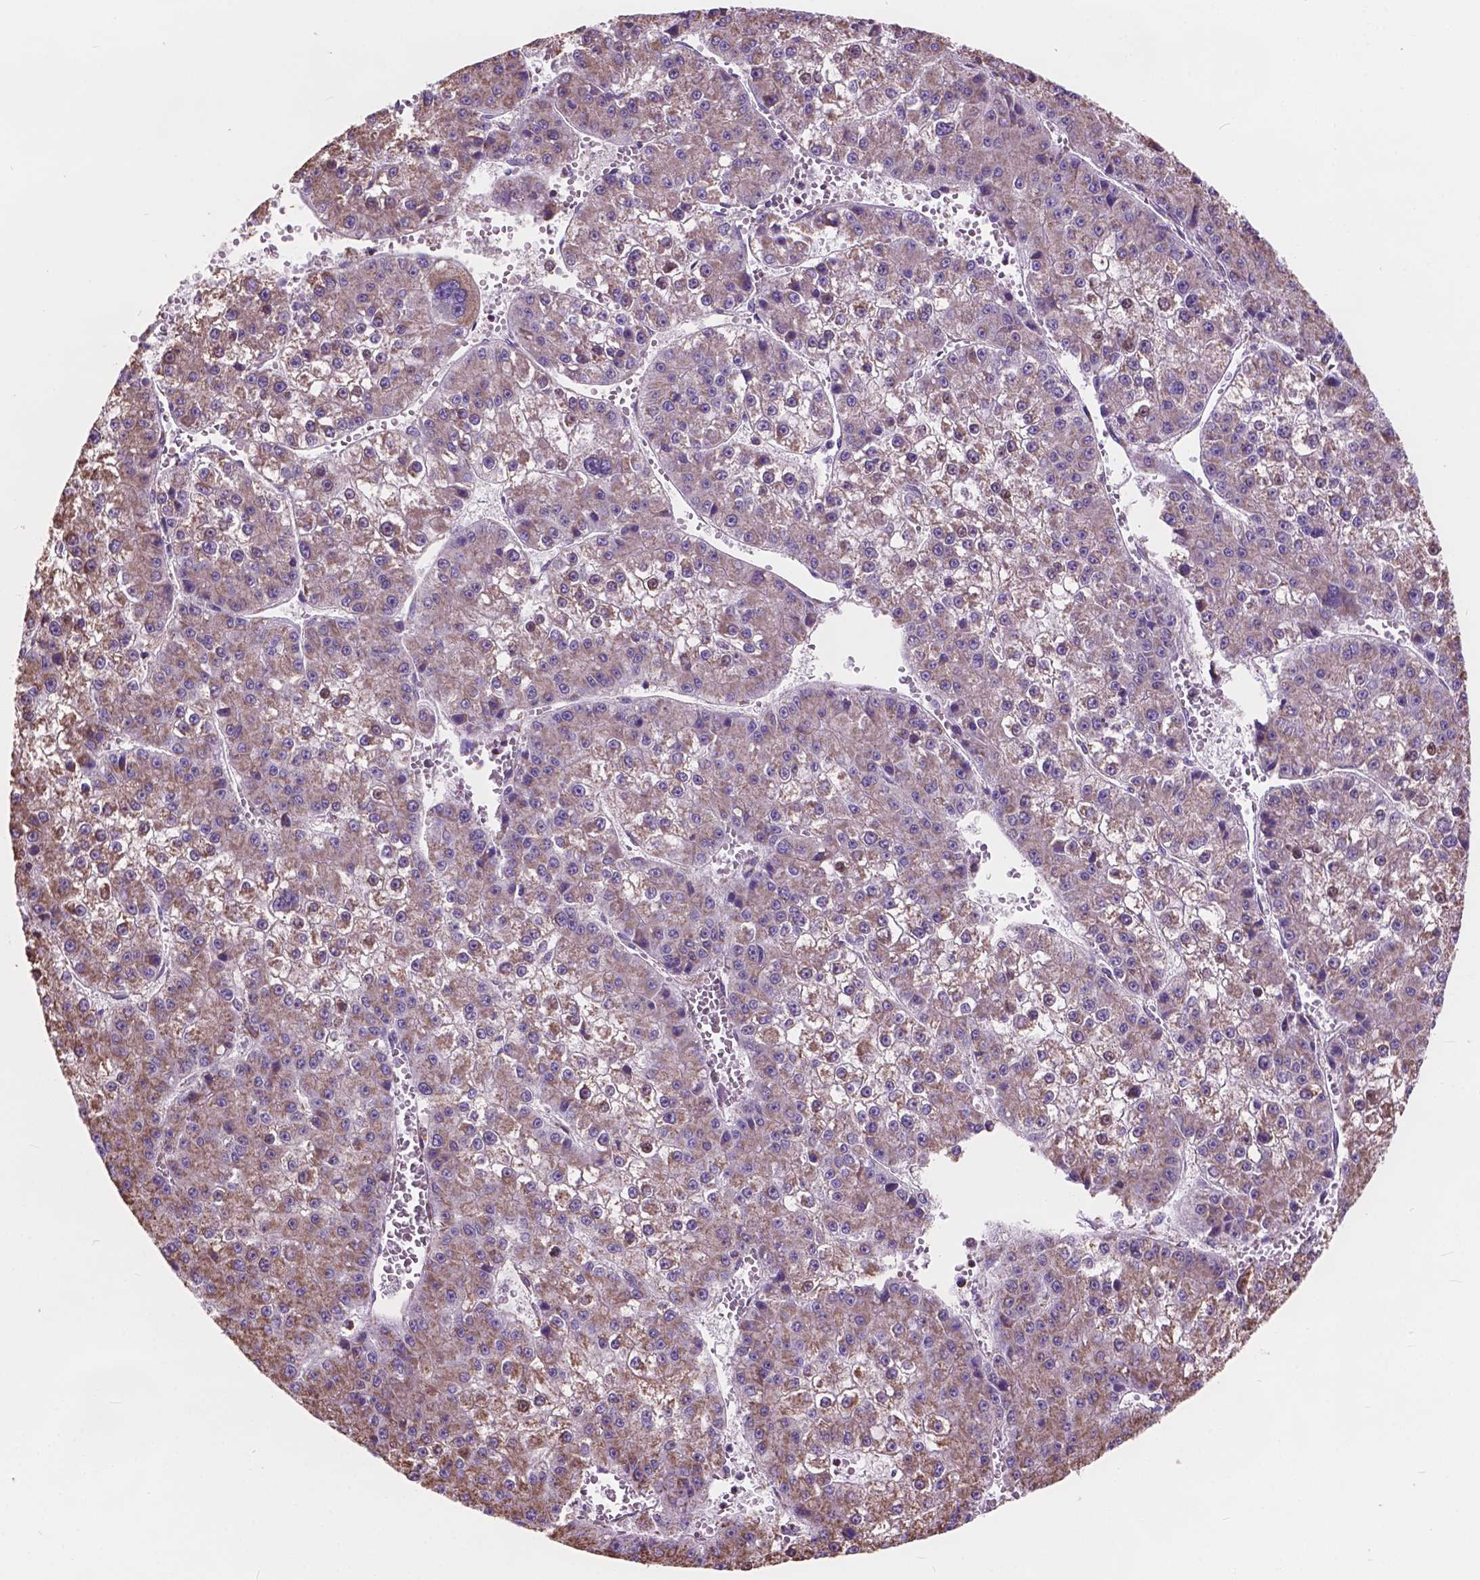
{"staining": {"intensity": "weak", "quantity": "25%-75%", "location": "cytoplasmic/membranous,nuclear"}, "tissue": "liver cancer", "cell_type": "Tumor cells", "image_type": "cancer", "snomed": [{"axis": "morphology", "description": "Carcinoma, Hepatocellular, NOS"}, {"axis": "topography", "description": "Liver"}], "caption": "Tumor cells exhibit weak cytoplasmic/membranous and nuclear staining in about 25%-75% of cells in liver cancer (hepatocellular carcinoma).", "gene": "SCOC", "patient": {"sex": "female", "age": 73}}